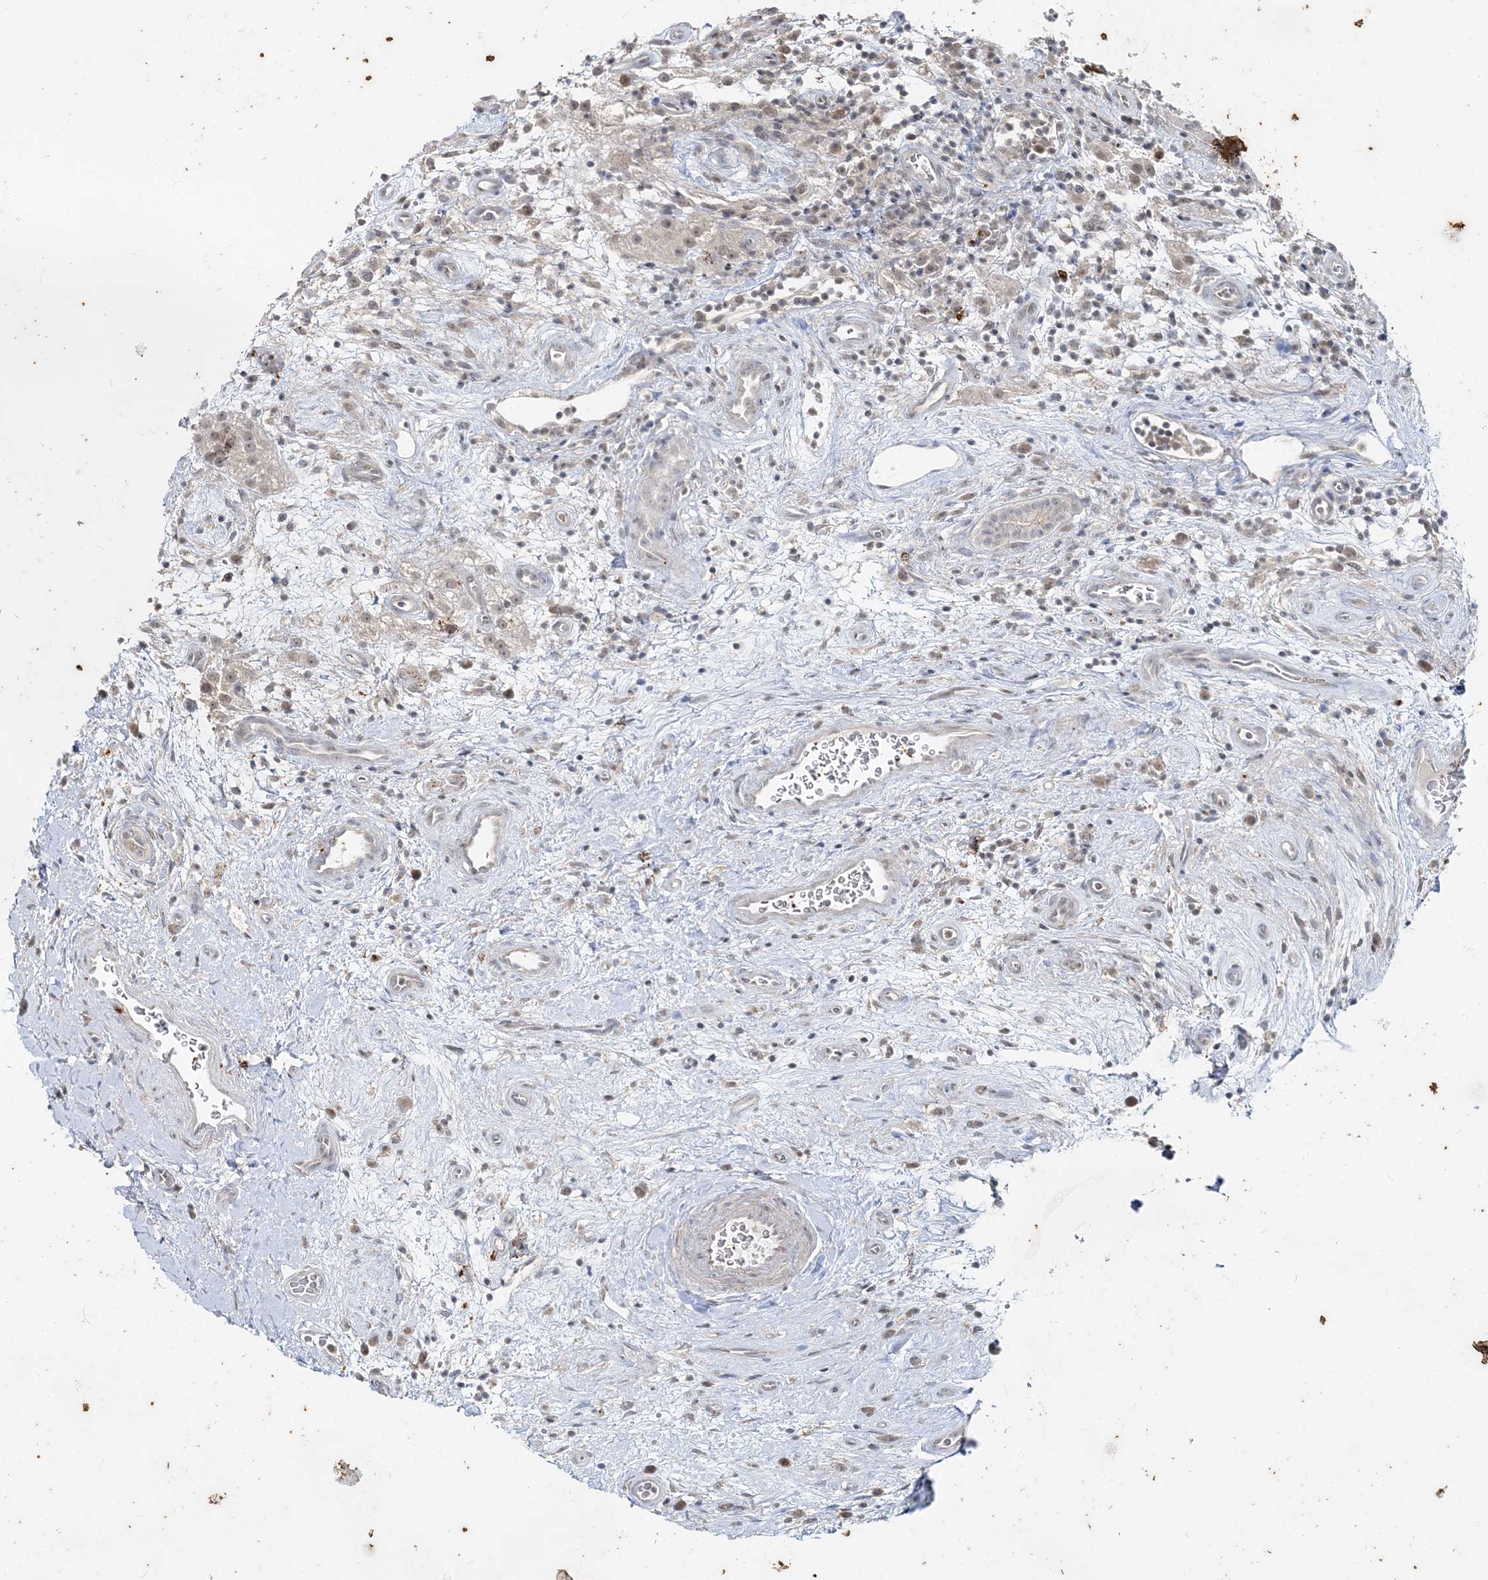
{"staining": {"intensity": "weak", "quantity": ">75%", "location": "nuclear"}, "tissue": "testis cancer", "cell_type": "Tumor cells", "image_type": "cancer", "snomed": [{"axis": "morphology", "description": "Seminoma, NOS"}, {"axis": "topography", "description": "Testis"}], "caption": "Seminoma (testis) tissue displays weak nuclear staining in about >75% of tumor cells, visualized by immunohistochemistry.", "gene": "LEXM", "patient": {"sex": "male", "age": 49}}